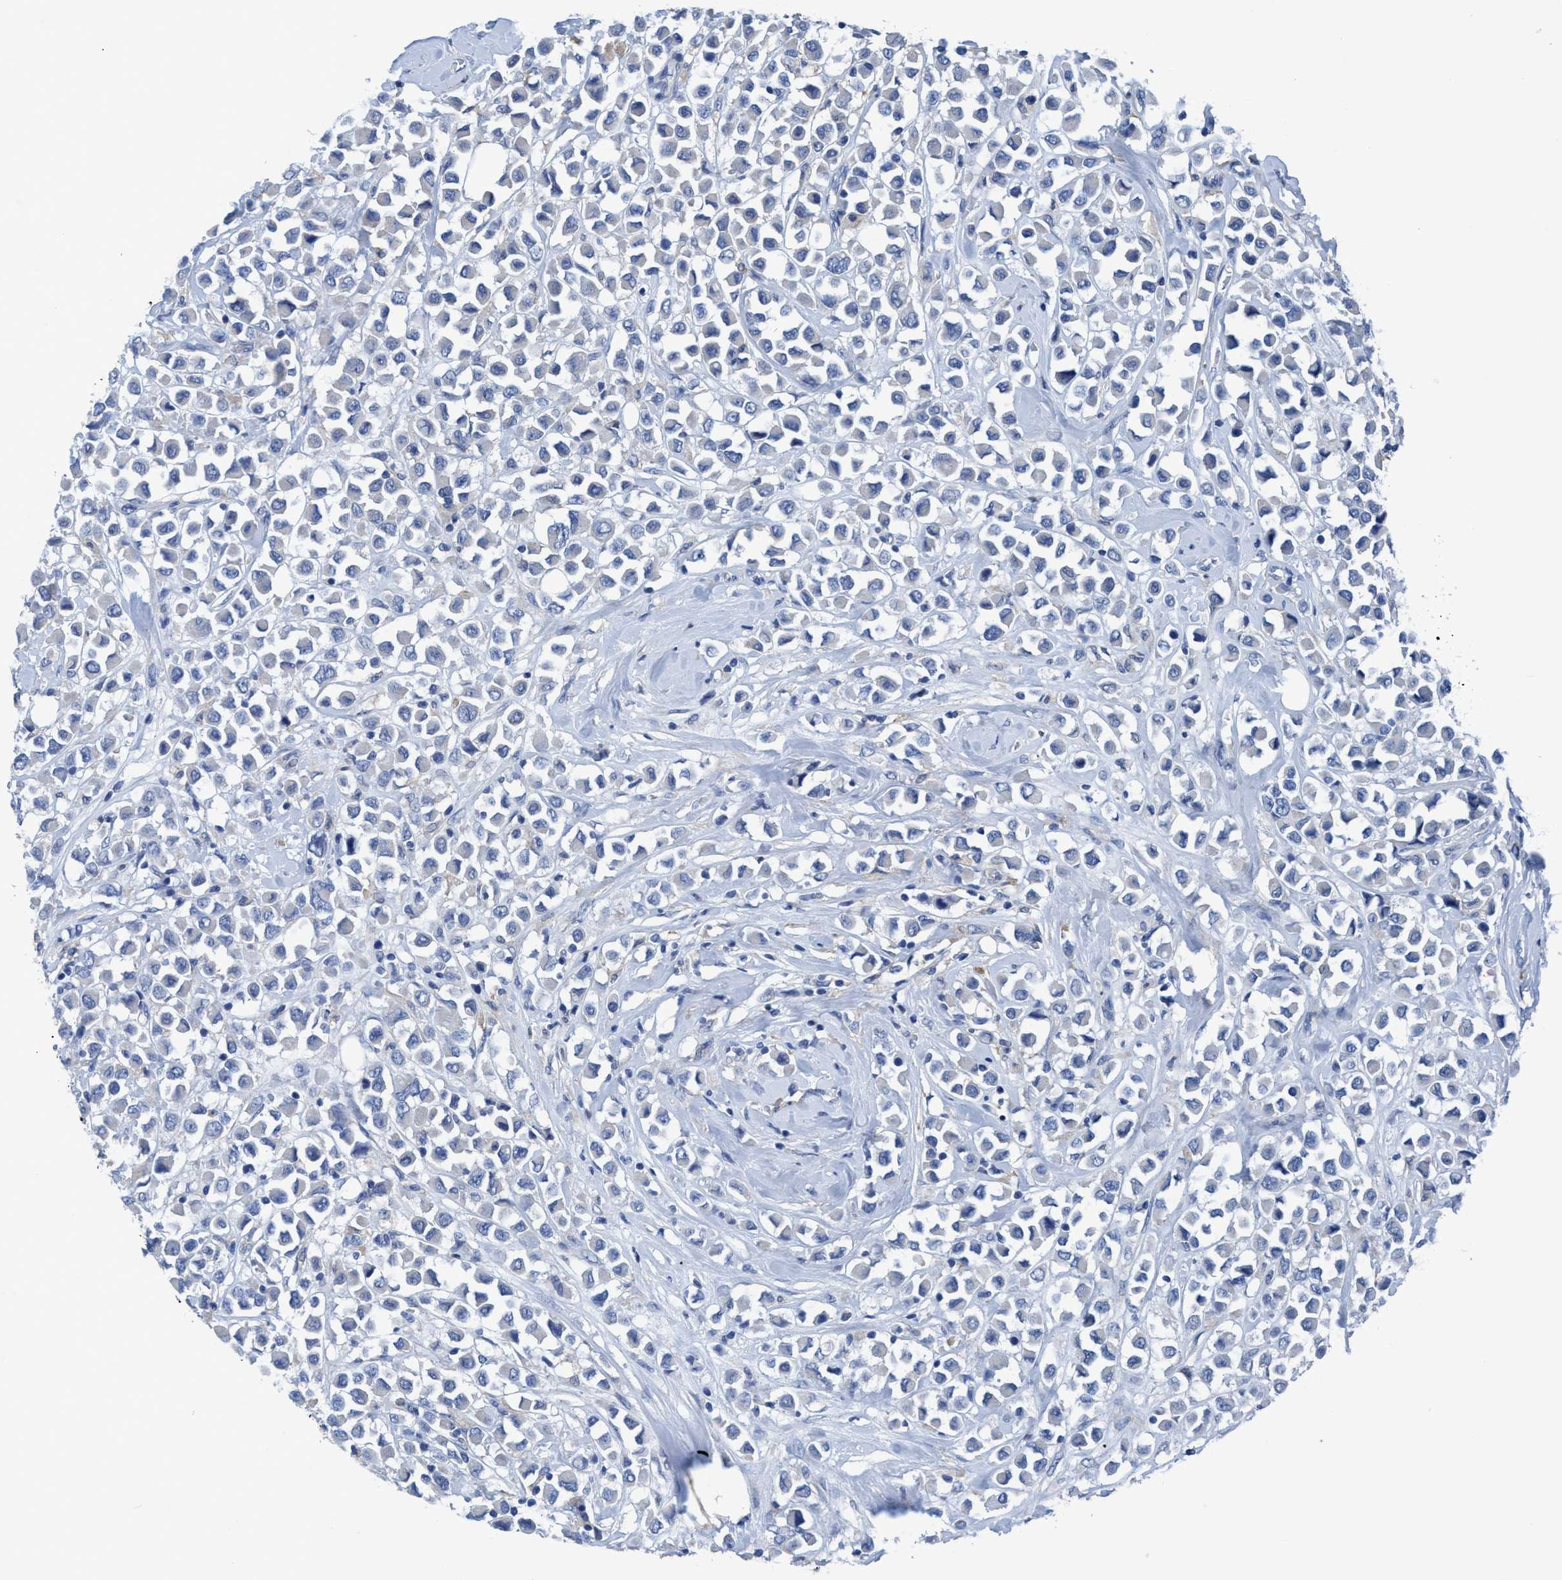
{"staining": {"intensity": "negative", "quantity": "none", "location": "none"}, "tissue": "breast cancer", "cell_type": "Tumor cells", "image_type": "cancer", "snomed": [{"axis": "morphology", "description": "Duct carcinoma"}, {"axis": "topography", "description": "Breast"}], "caption": "Immunohistochemistry (IHC) photomicrograph of neoplastic tissue: infiltrating ductal carcinoma (breast) stained with DAB displays no significant protein staining in tumor cells.", "gene": "DNAI1", "patient": {"sex": "female", "age": 61}}